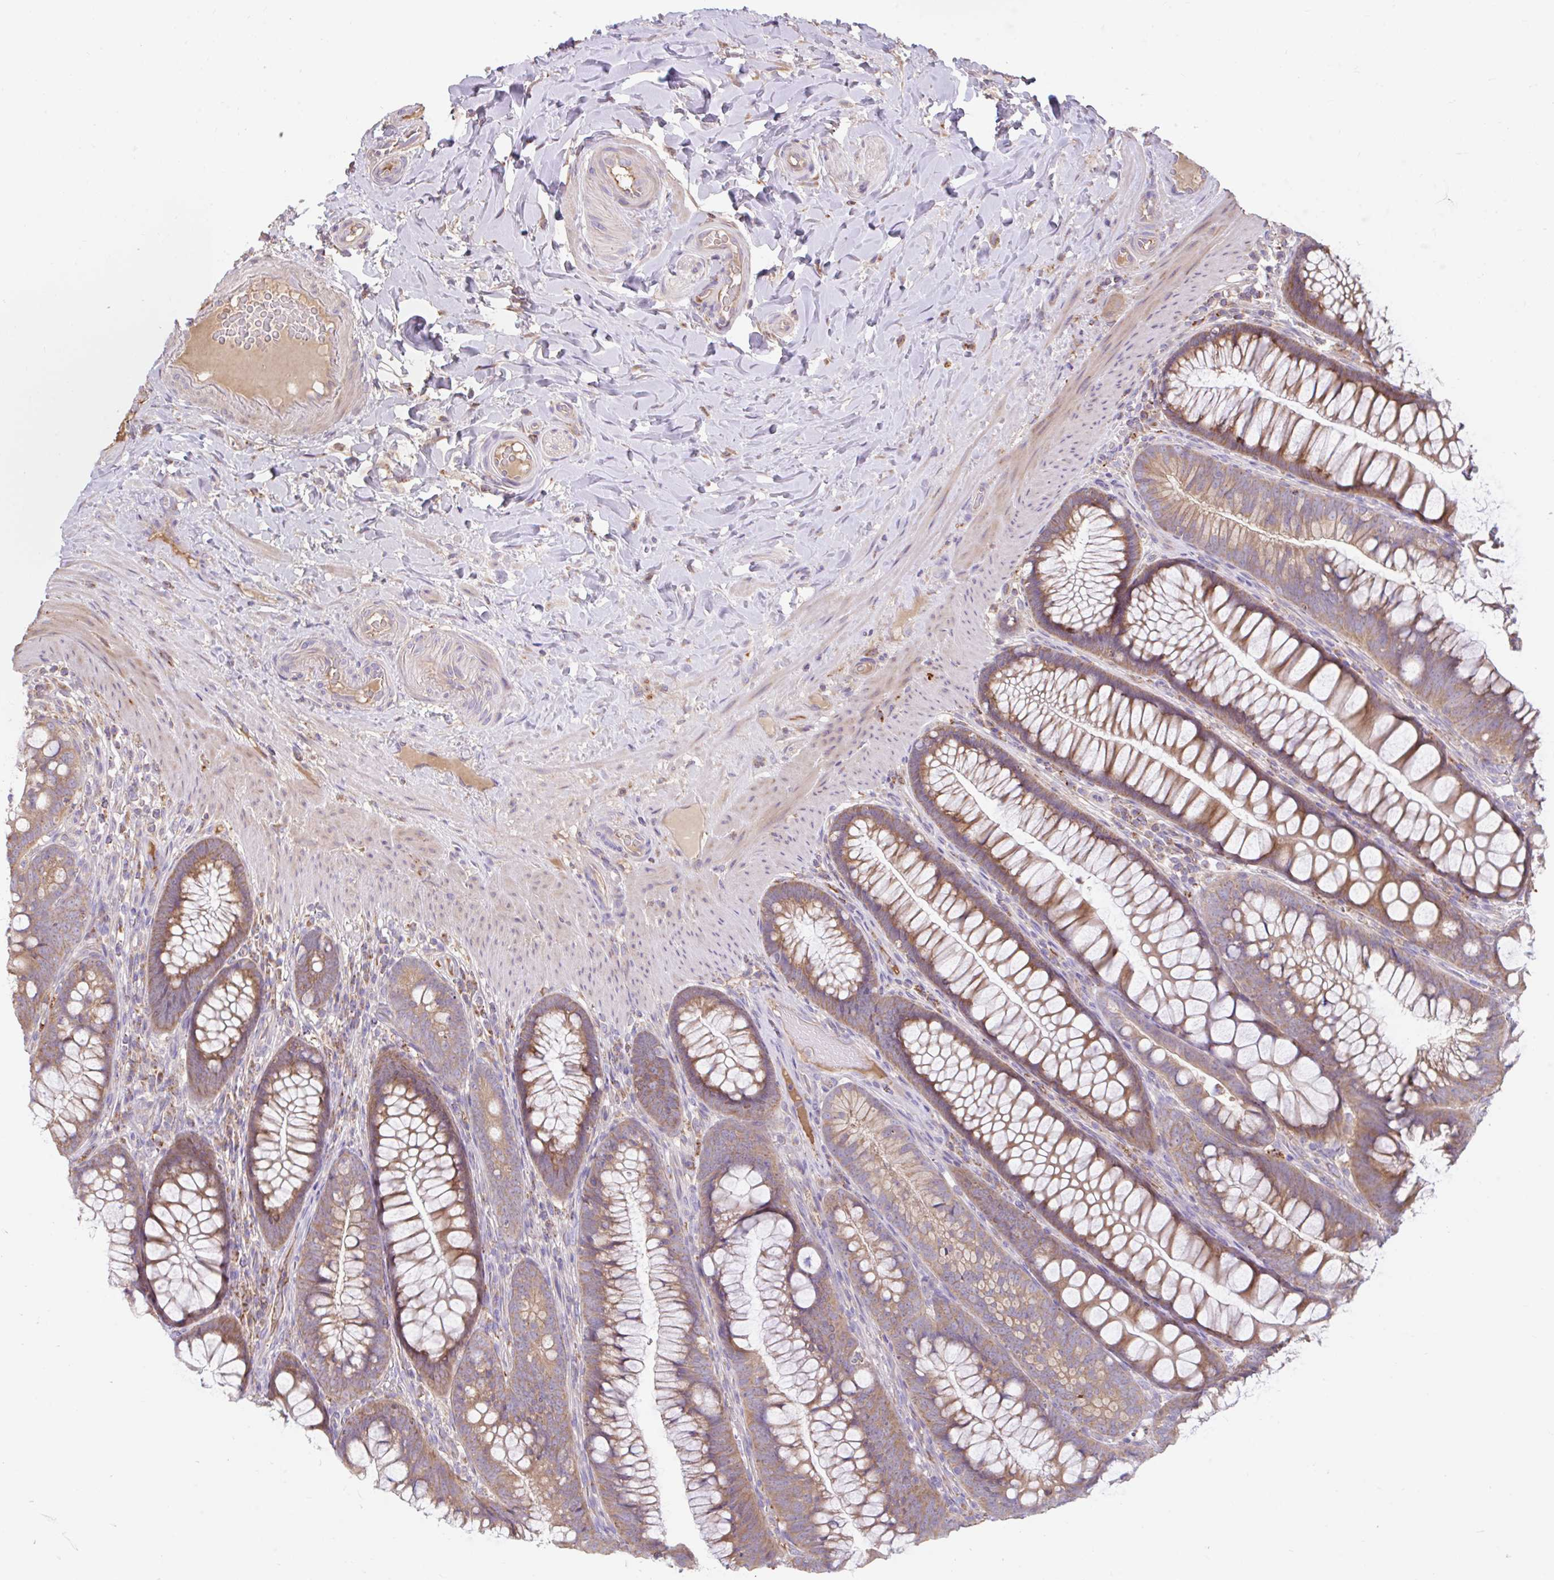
{"staining": {"intensity": "weak", "quantity": ">75%", "location": "cytoplasmic/membranous"}, "tissue": "colon", "cell_type": "Endothelial cells", "image_type": "normal", "snomed": [{"axis": "morphology", "description": "Normal tissue, NOS"}, {"axis": "morphology", "description": "Adenoma, NOS"}, {"axis": "topography", "description": "Soft tissue"}, {"axis": "topography", "description": "Colon"}], "caption": "IHC image of unremarkable colon: colon stained using immunohistochemistry (IHC) exhibits low levels of weak protein expression localized specifically in the cytoplasmic/membranous of endothelial cells, appearing as a cytoplasmic/membranous brown color.", "gene": "RALBP1", "patient": {"sex": "male", "age": 47}}